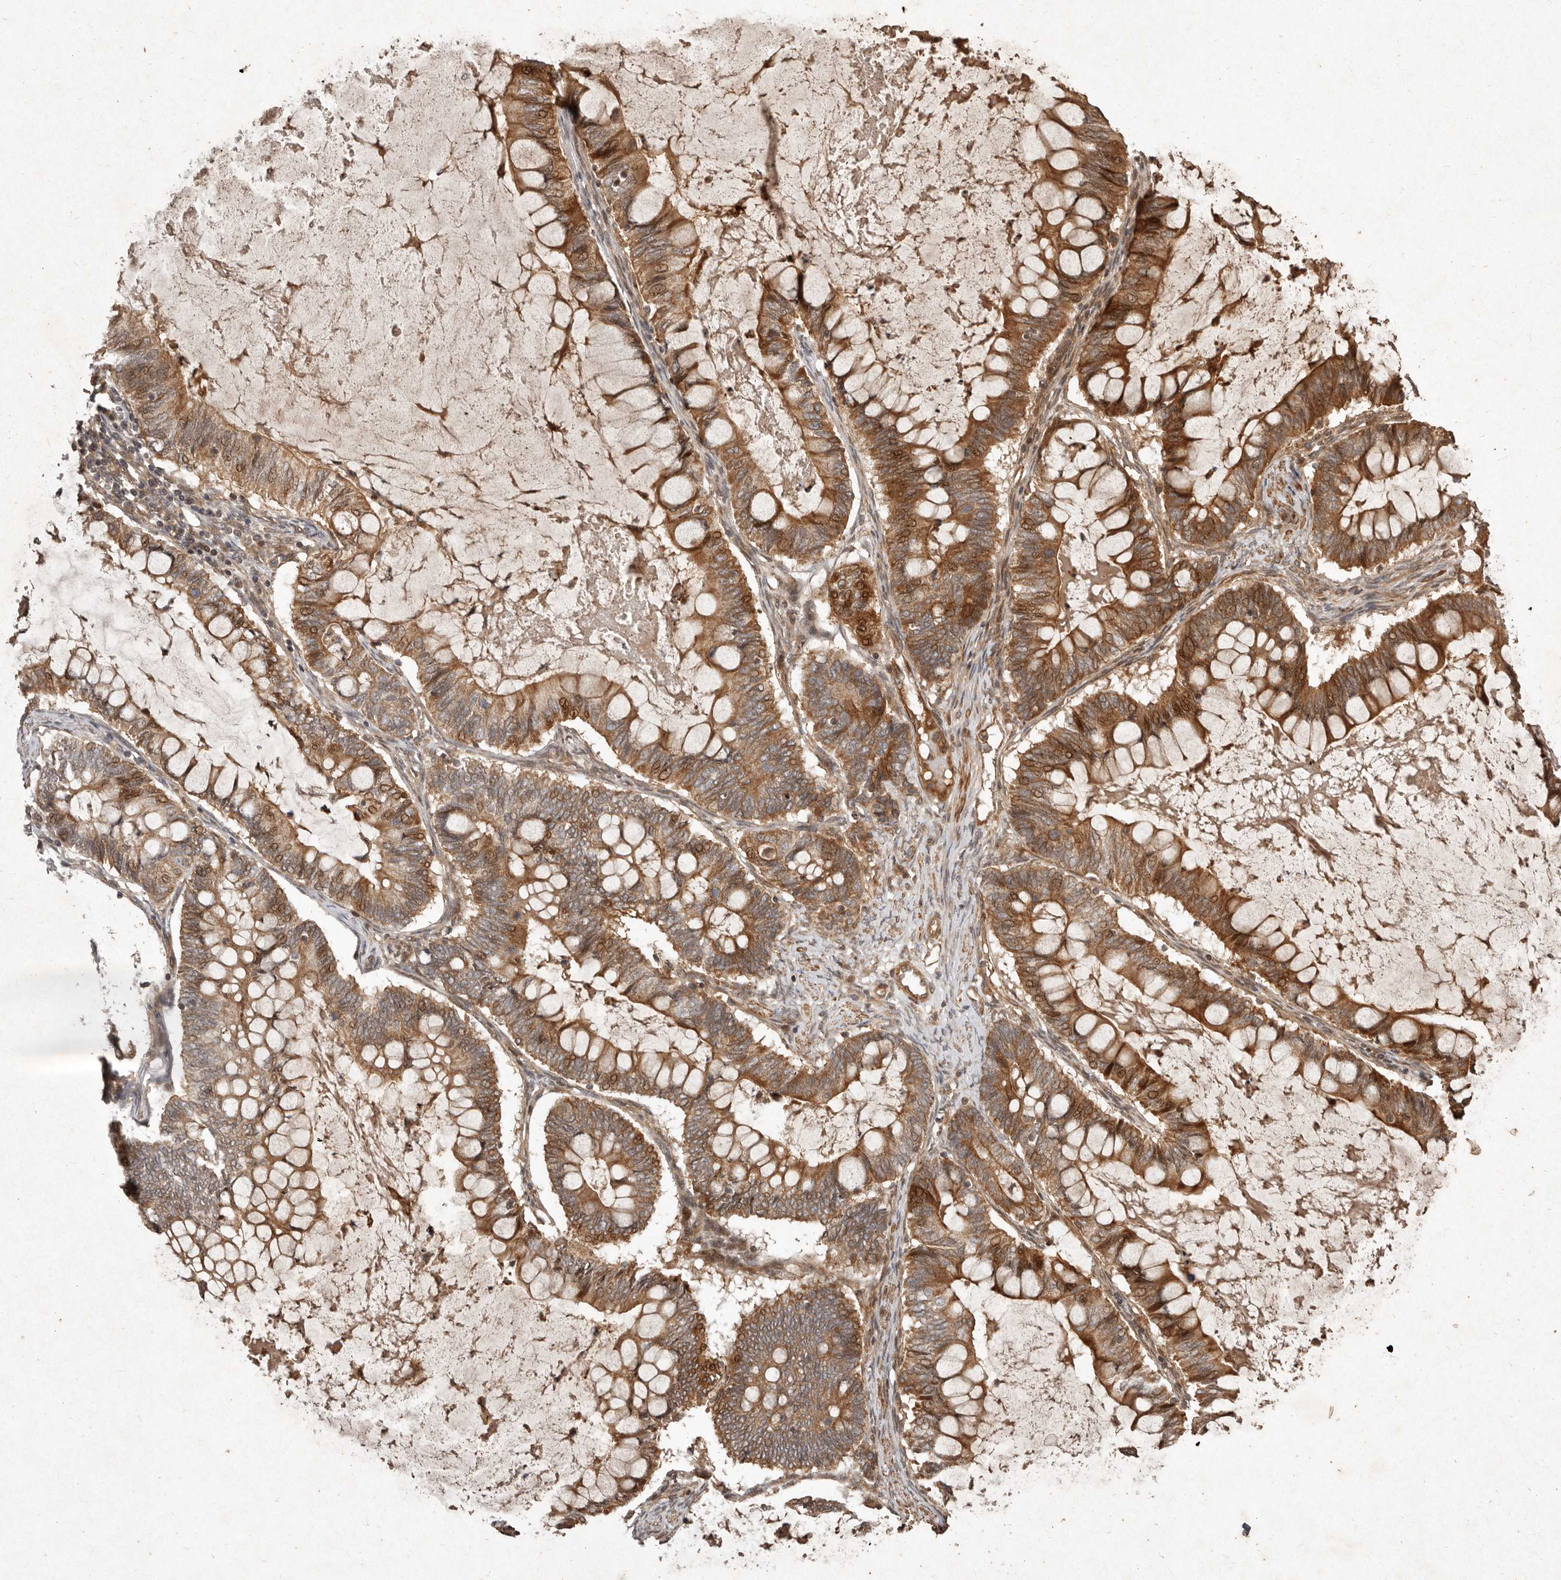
{"staining": {"intensity": "strong", "quantity": ">75%", "location": "cytoplasmic/membranous,nuclear"}, "tissue": "ovarian cancer", "cell_type": "Tumor cells", "image_type": "cancer", "snomed": [{"axis": "morphology", "description": "Cystadenocarcinoma, mucinous, NOS"}, {"axis": "topography", "description": "Ovary"}], "caption": "A high amount of strong cytoplasmic/membranous and nuclear staining is appreciated in approximately >75% of tumor cells in ovarian cancer (mucinous cystadenocarcinoma) tissue.", "gene": "SEMA3A", "patient": {"sex": "female", "age": 61}}